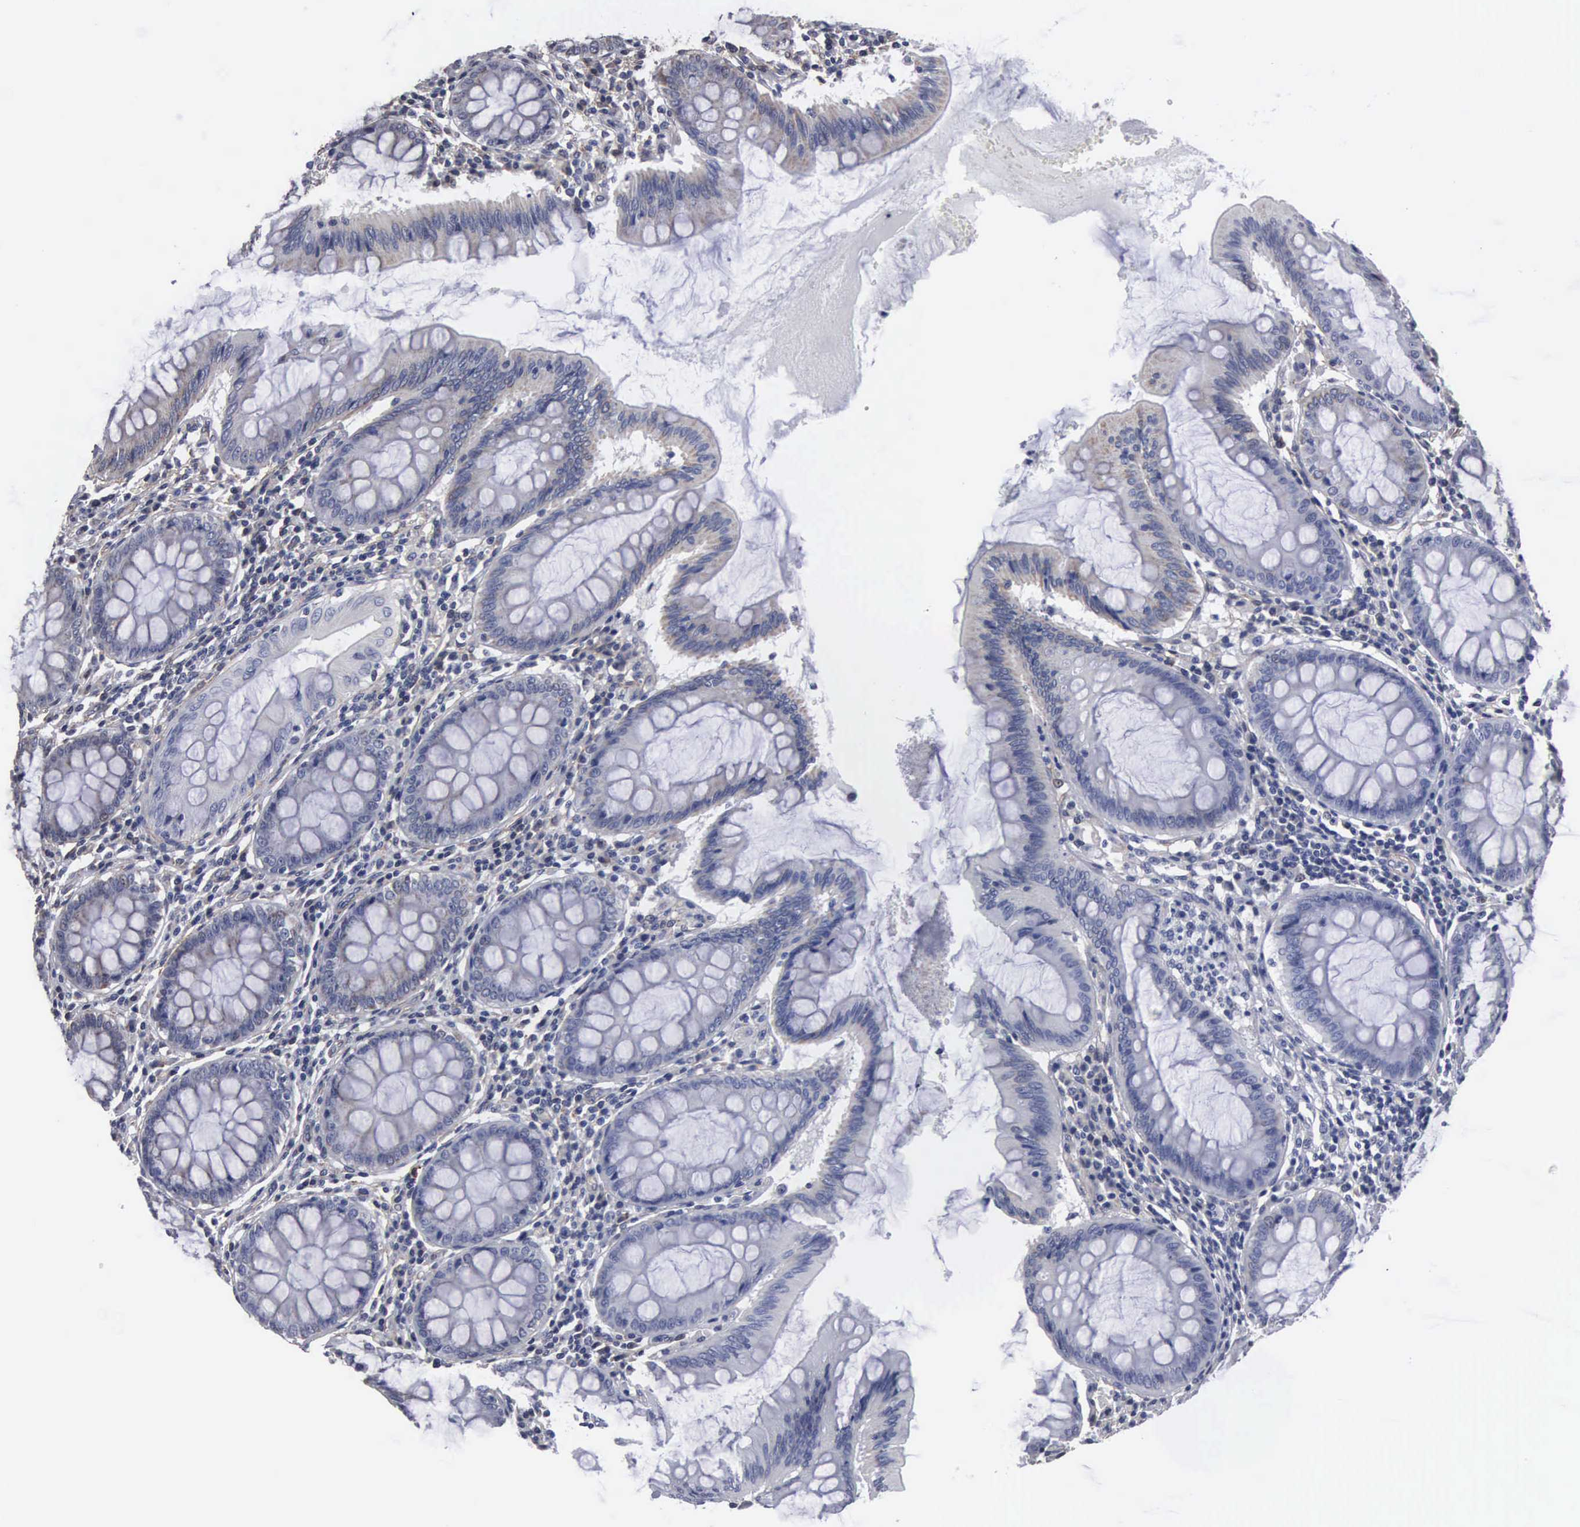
{"staining": {"intensity": "weak", "quantity": ">75%", "location": "cytoplasmic/membranous"}, "tissue": "colon", "cell_type": "Endothelial cells", "image_type": "normal", "snomed": [{"axis": "morphology", "description": "Normal tissue, NOS"}, {"axis": "topography", "description": "Colon"}], "caption": "Protein positivity by immunohistochemistry displays weak cytoplasmic/membranous expression in about >75% of endothelial cells in benign colon.", "gene": "NGDN", "patient": {"sex": "male", "age": 62}}